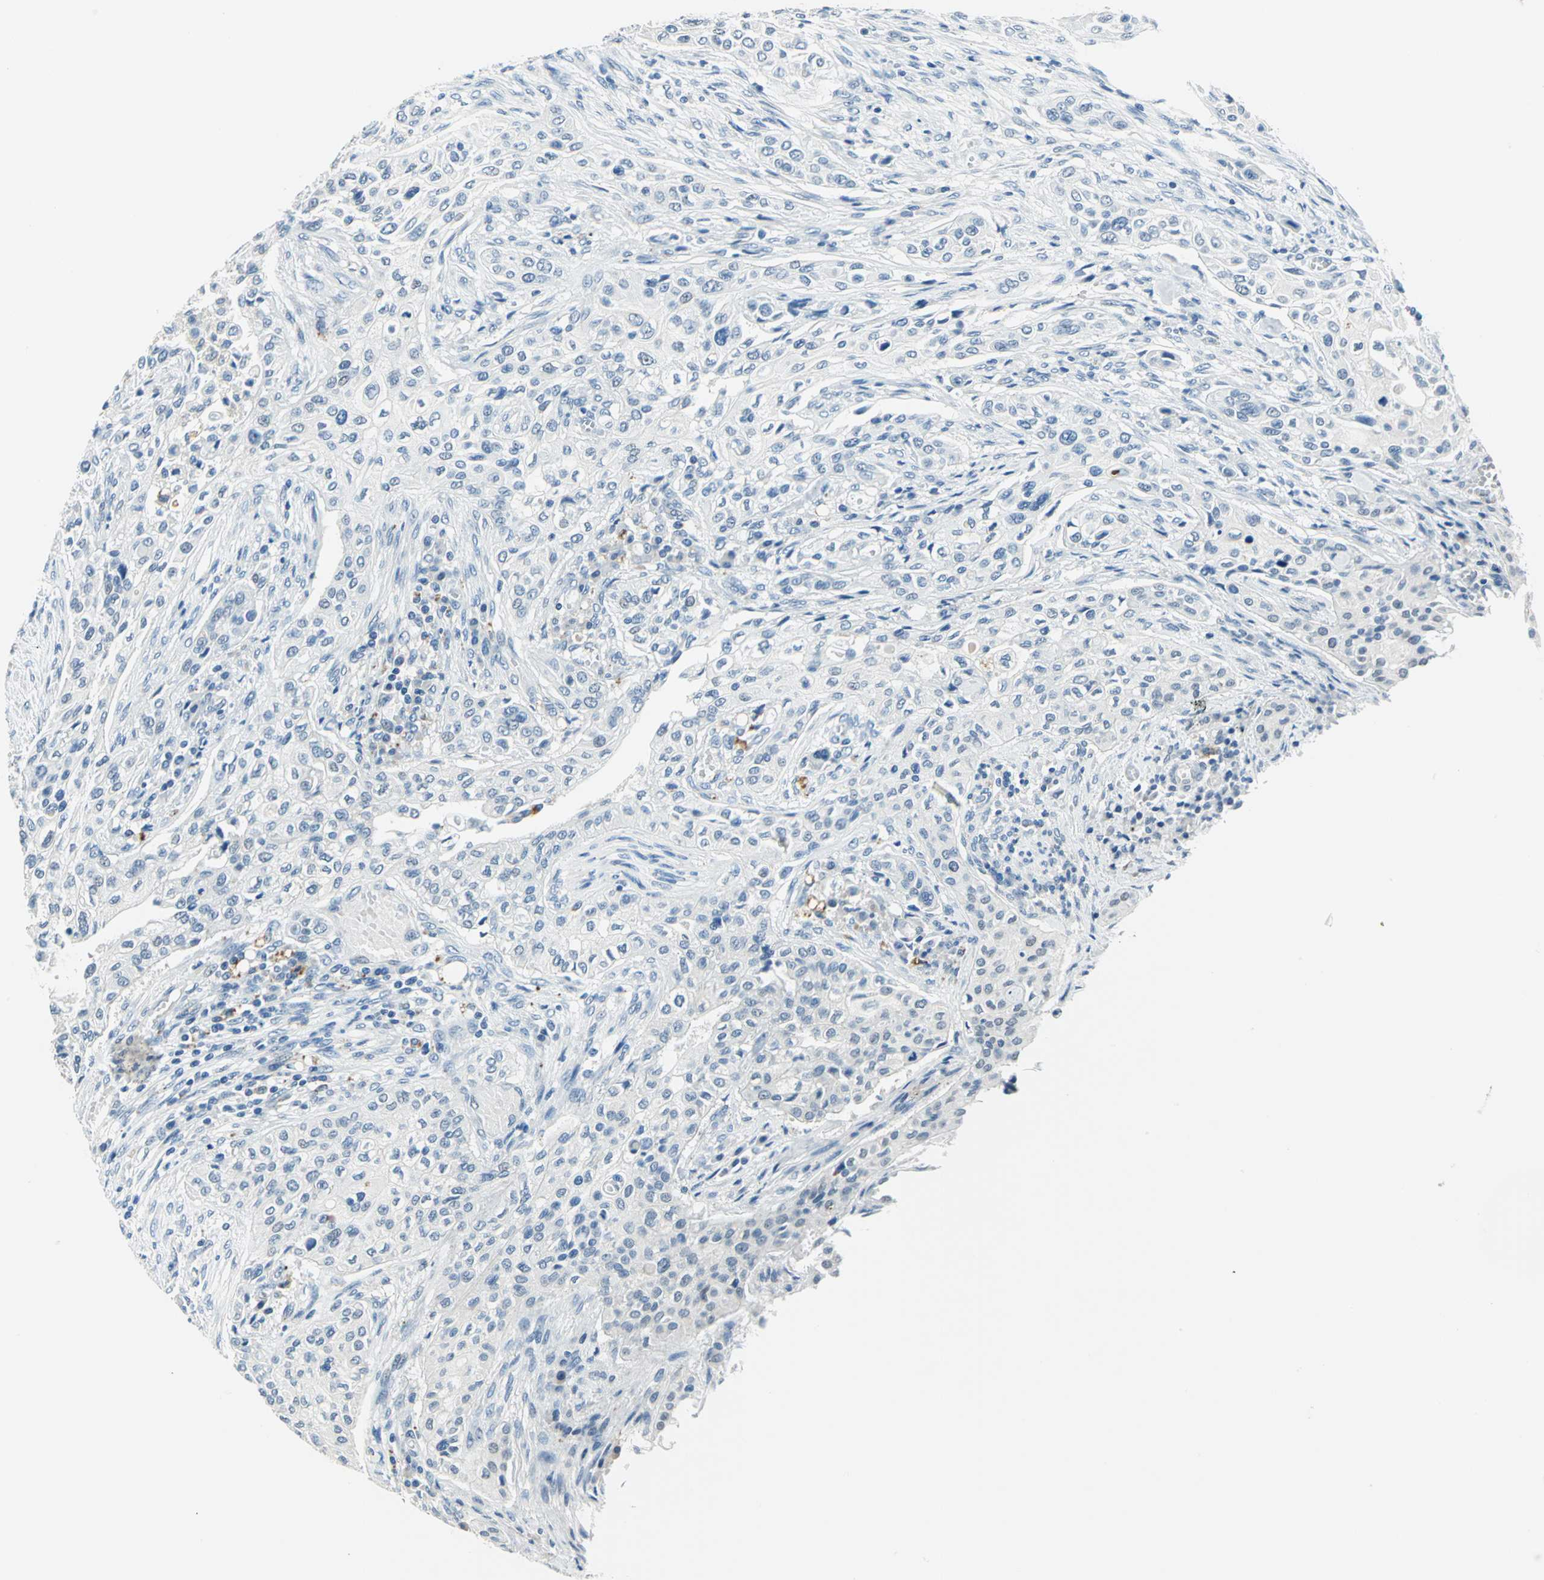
{"staining": {"intensity": "negative", "quantity": "none", "location": "none"}, "tissue": "urothelial cancer", "cell_type": "Tumor cells", "image_type": "cancer", "snomed": [{"axis": "morphology", "description": "Urothelial carcinoma, High grade"}, {"axis": "topography", "description": "Urinary bladder"}], "caption": "Immunohistochemistry micrograph of human urothelial cancer stained for a protein (brown), which shows no positivity in tumor cells.", "gene": "RAD17", "patient": {"sex": "male", "age": 74}}